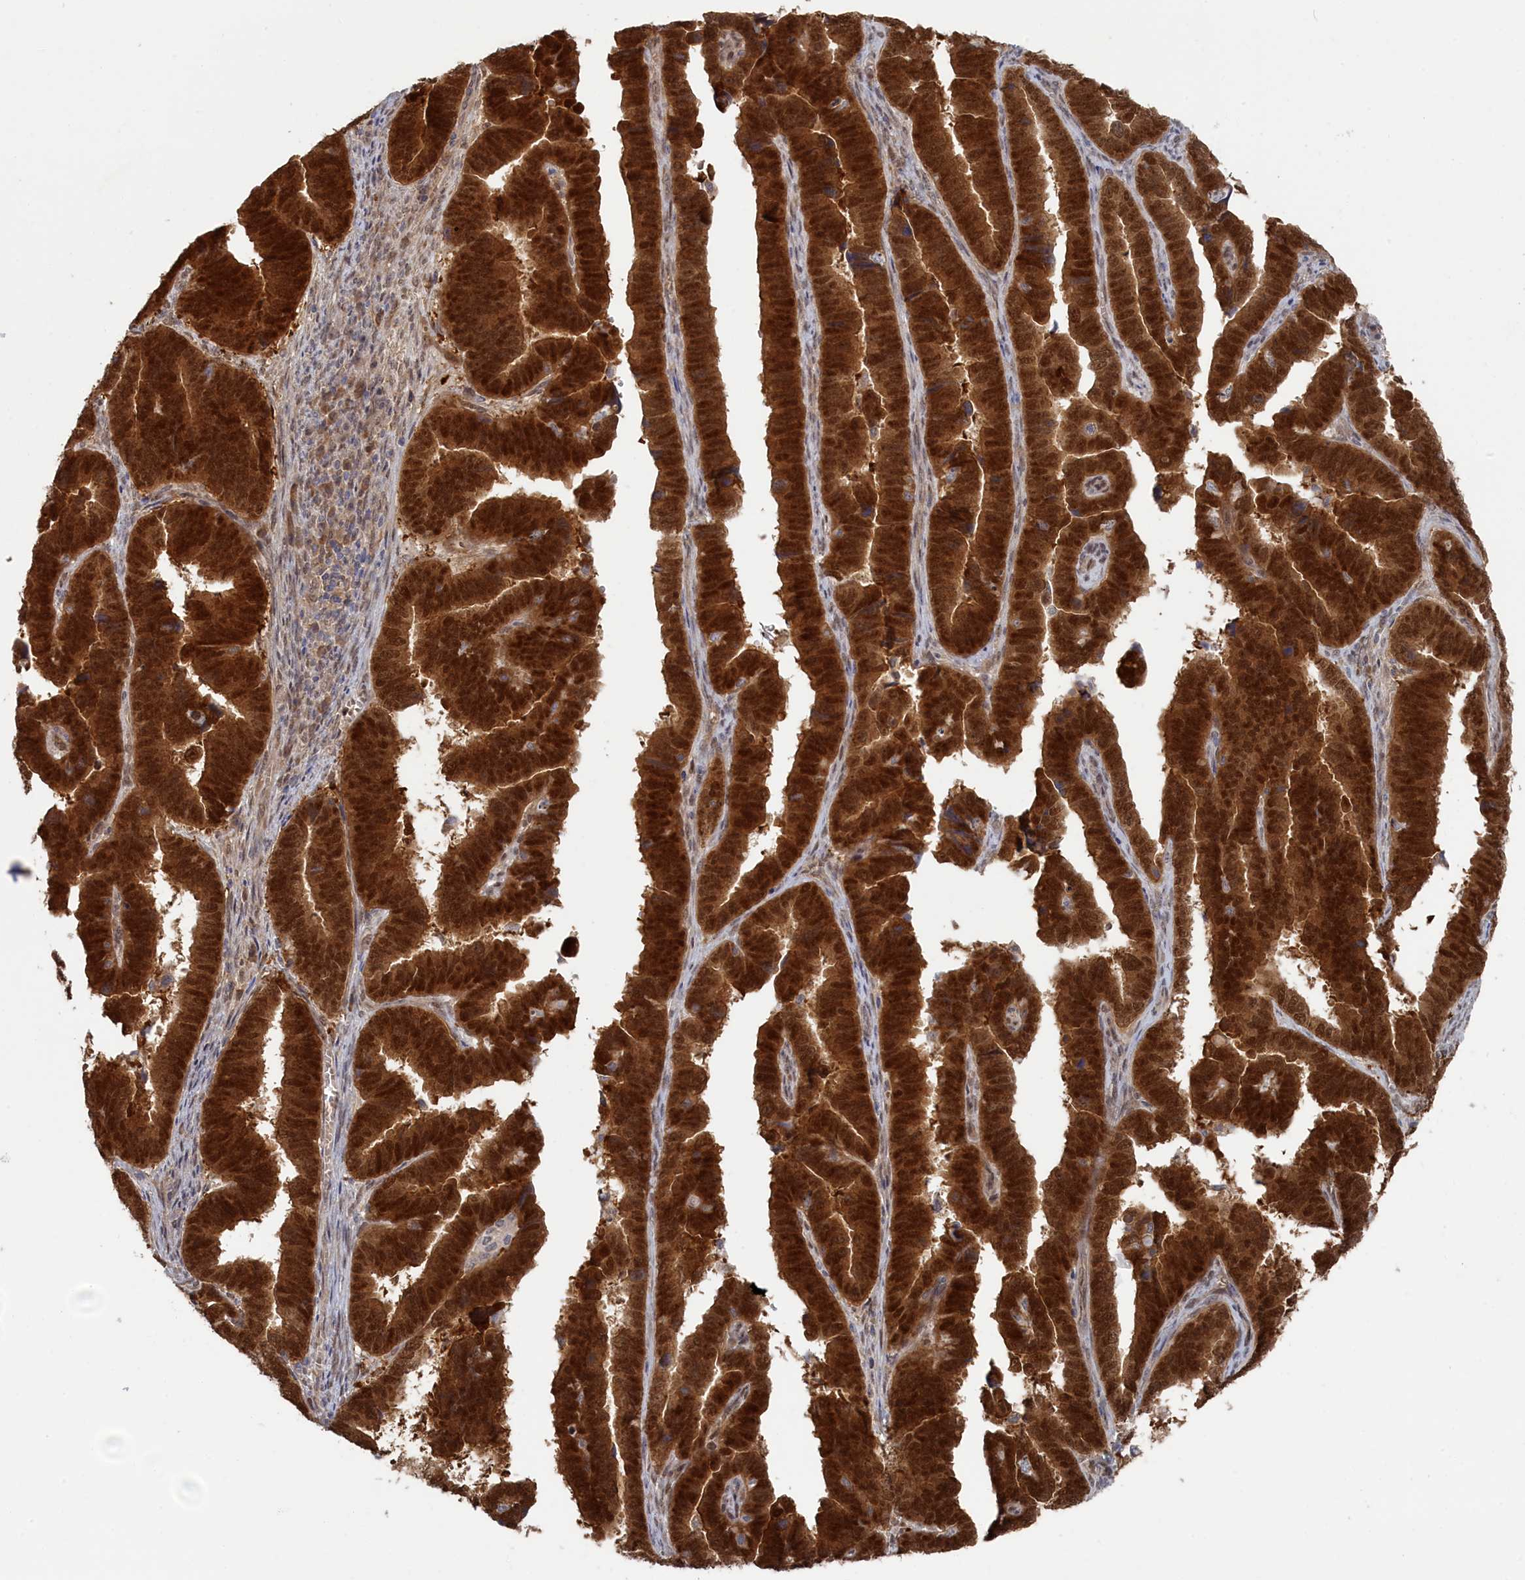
{"staining": {"intensity": "strong", "quantity": ">75%", "location": "cytoplasmic/membranous,nuclear"}, "tissue": "endometrial cancer", "cell_type": "Tumor cells", "image_type": "cancer", "snomed": [{"axis": "morphology", "description": "Adenocarcinoma, NOS"}, {"axis": "topography", "description": "Endometrium"}], "caption": "Endometrial cancer (adenocarcinoma) tissue exhibits strong cytoplasmic/membranous and nuclear positivity in about >75% of tumor cells", "gene": "IRGQ", "patient": {"sex": "female", "age": 75}}